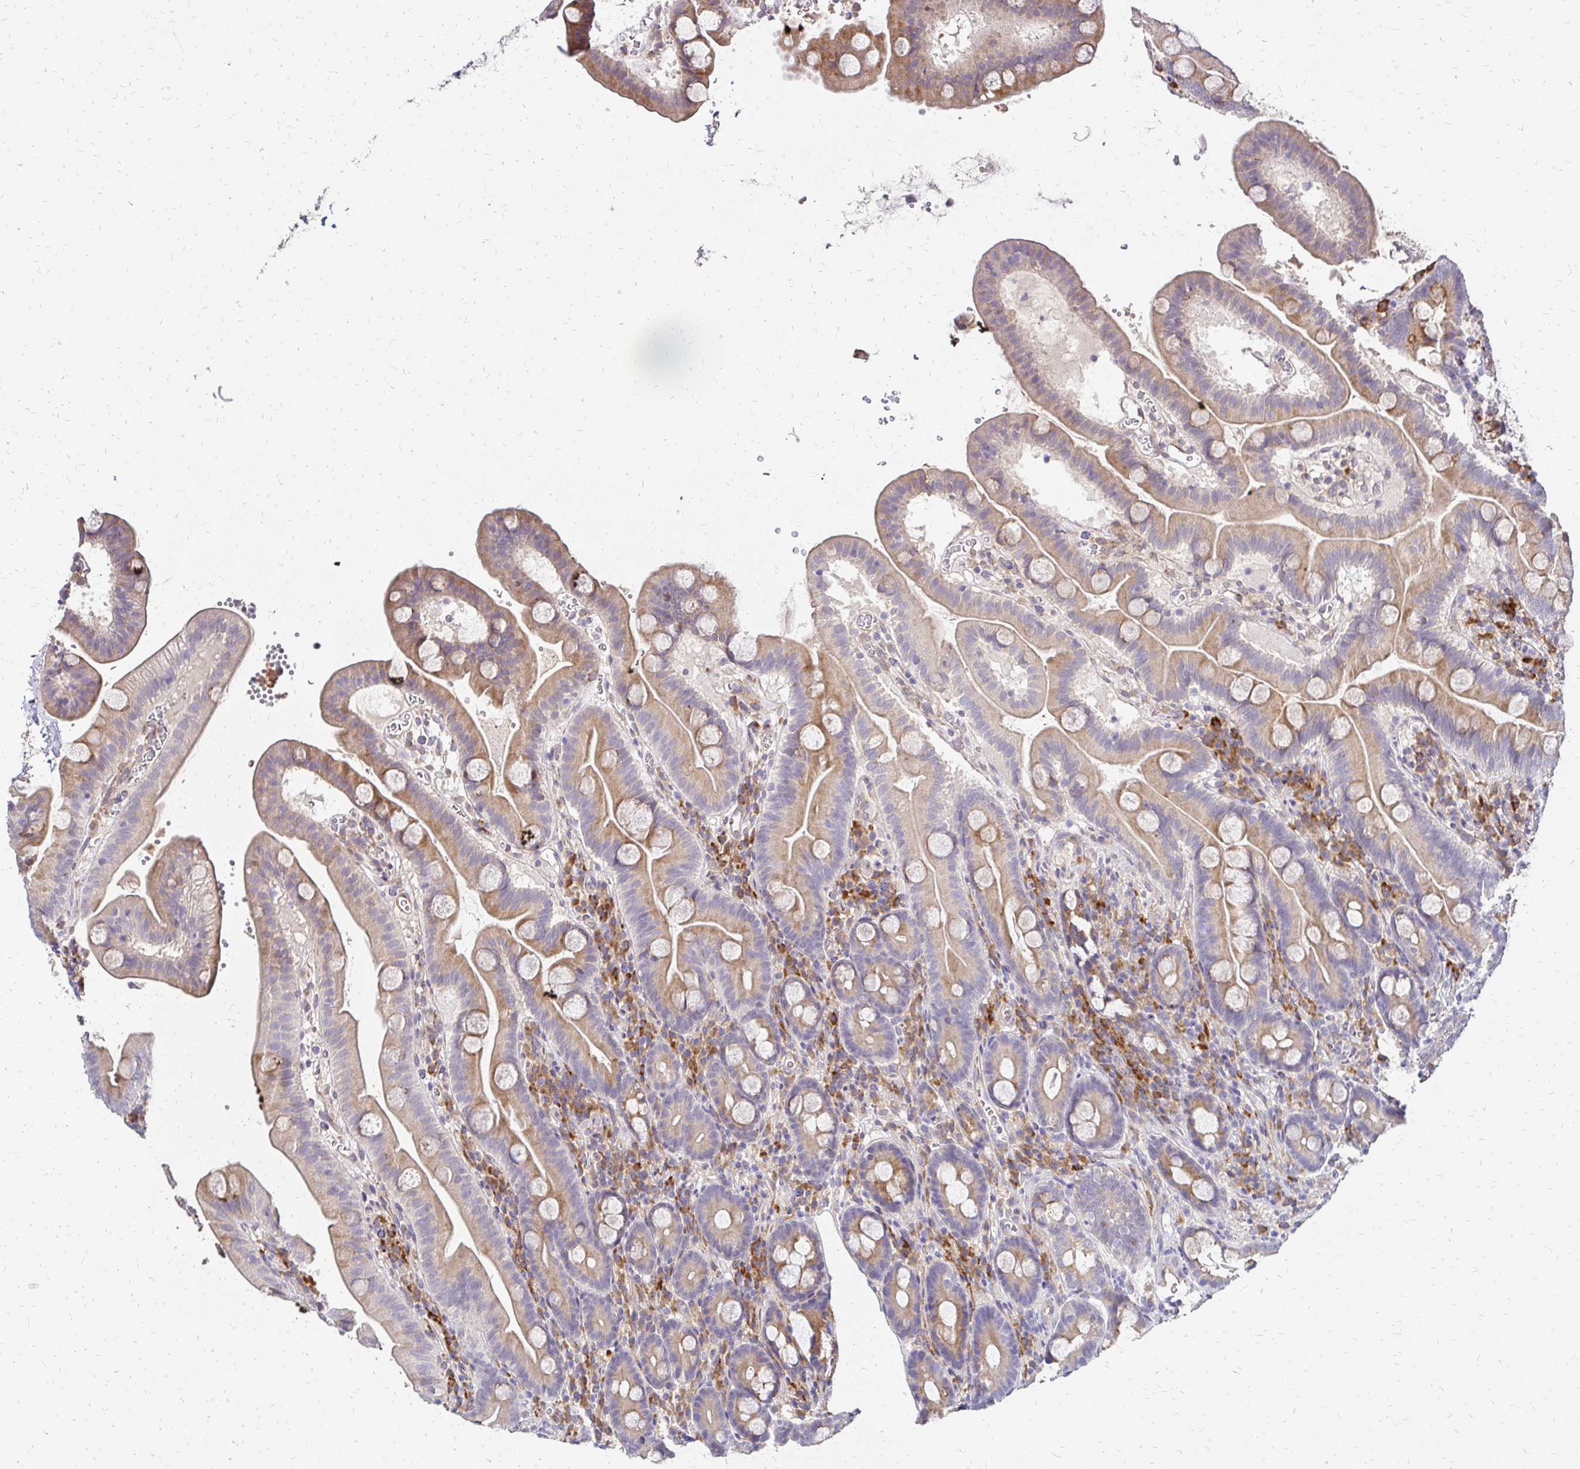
{"staining": {"intensity": "weak", "quantity": "25%-75%", "location": "cytoplasmic/membranous"}, "tissue": "duodenum", "cell_type": "Glandular cells", "image_type": "normal", "snomed": [{"axis": "morphology", "description": "Normal tissue, NOS"}, {"axis": "topography", "description": "Duodenum"}], "caption": "Immunohistochemistry (IHC) histopathology image of unremarkable duodenum: human duodenum stained using immunohistochemistry (IHC) shows low levels of weak protein expression localized specifically in the cytoplasmic/membranous of glandular cells, appearing as a cytoplasmic/membranous brown color.", "gene": "PRIMA1", "patient": {"sex": "male", "age": 59}}